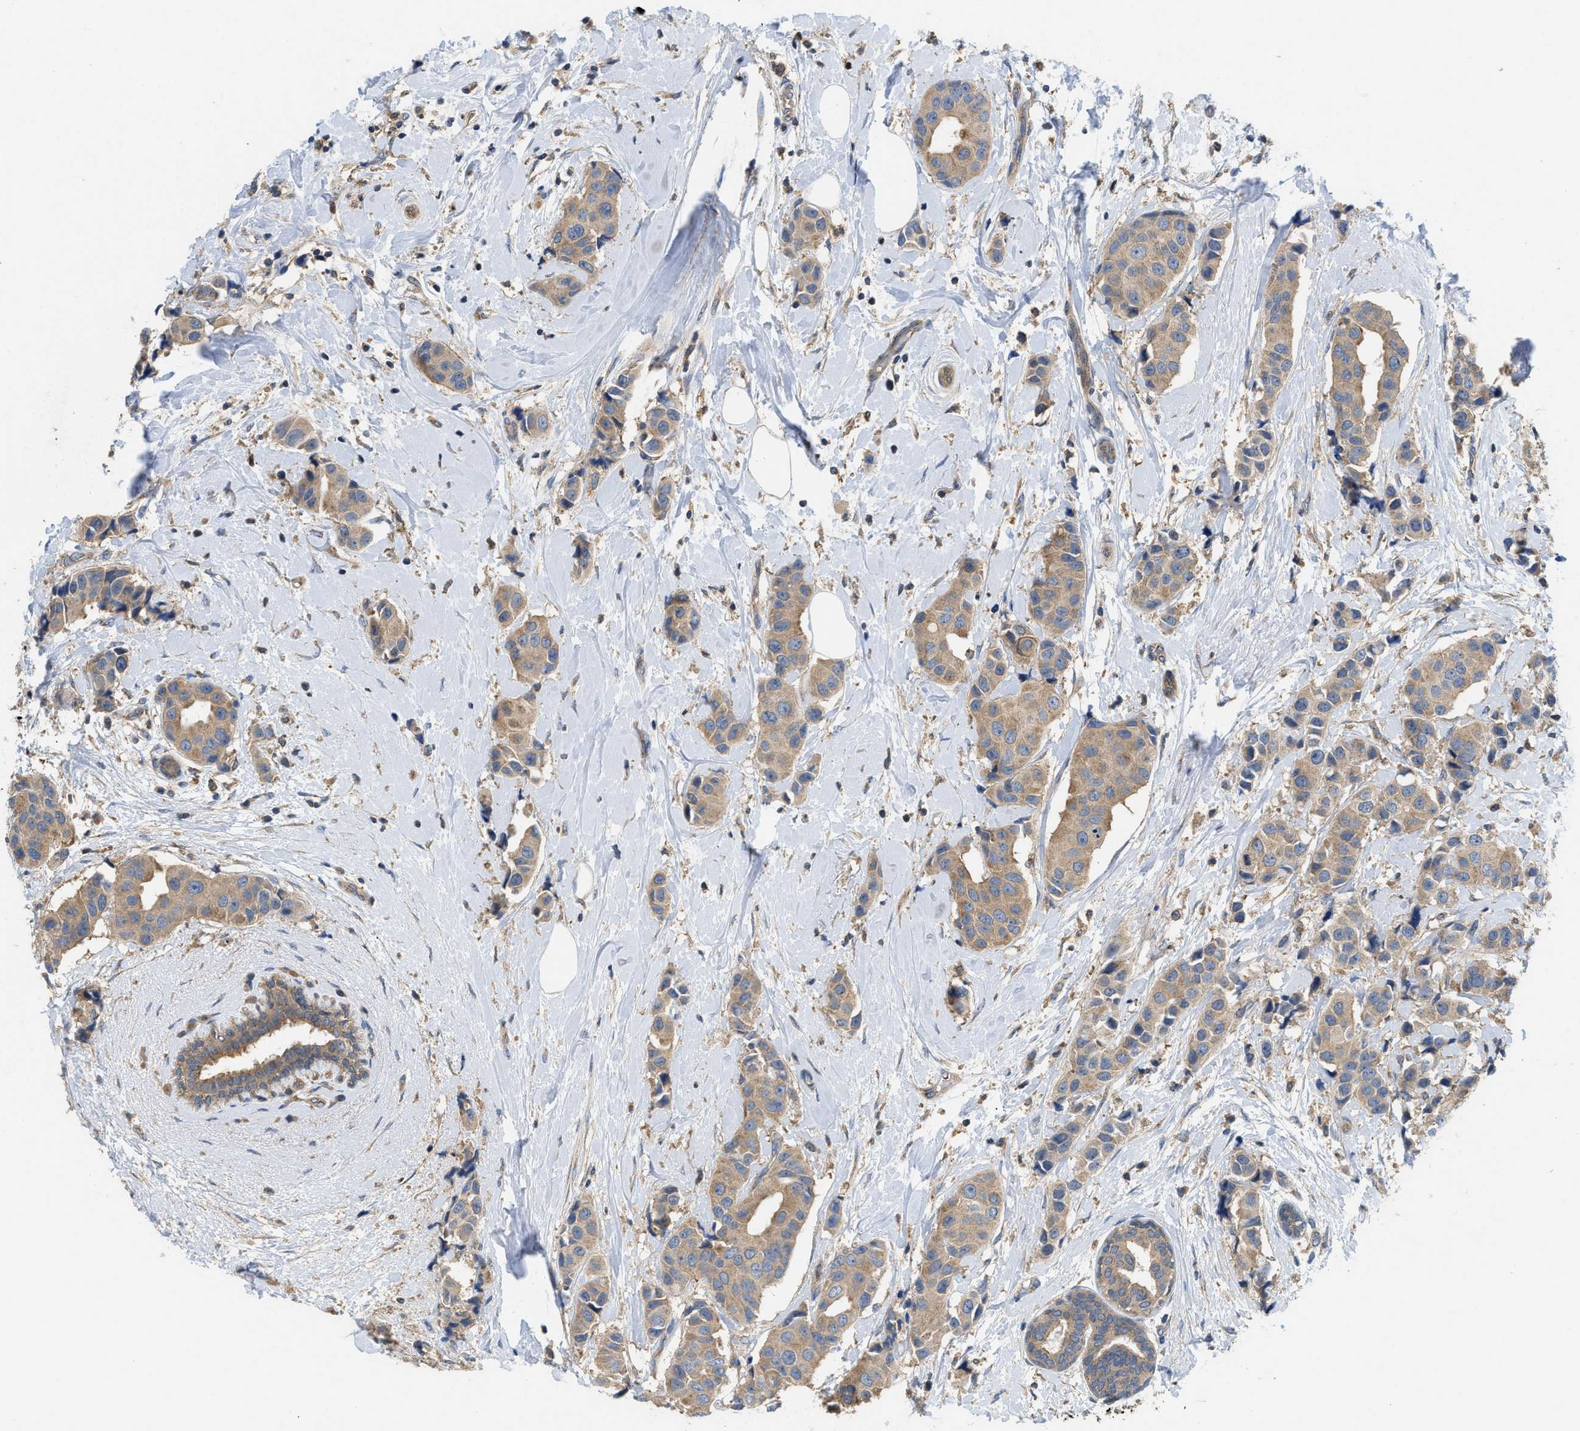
{"staining": {"intensity": "weak", "quantity": ">75%", "location": "cytoplasmic/membranous"}, "tissue": "breast cancer", "cell_type": "Tumor cells", "image_type": "cancer", "snomed": [{"axis": "morphology", "description": "Normal tissue, NOS"}, {"axis": "morphology", "description": "Duct carcinoma"}, {"axis": "topography", "description": "Breast"}], "caption": "An IHC micrograph of tumor tissue is shown. Protein staining in brown shows weak cytoplasmic/membranous positivity in breast cancer within tumor cells.", "gene": "RNF216", "patient": {"sex": "female", "age": 39}}